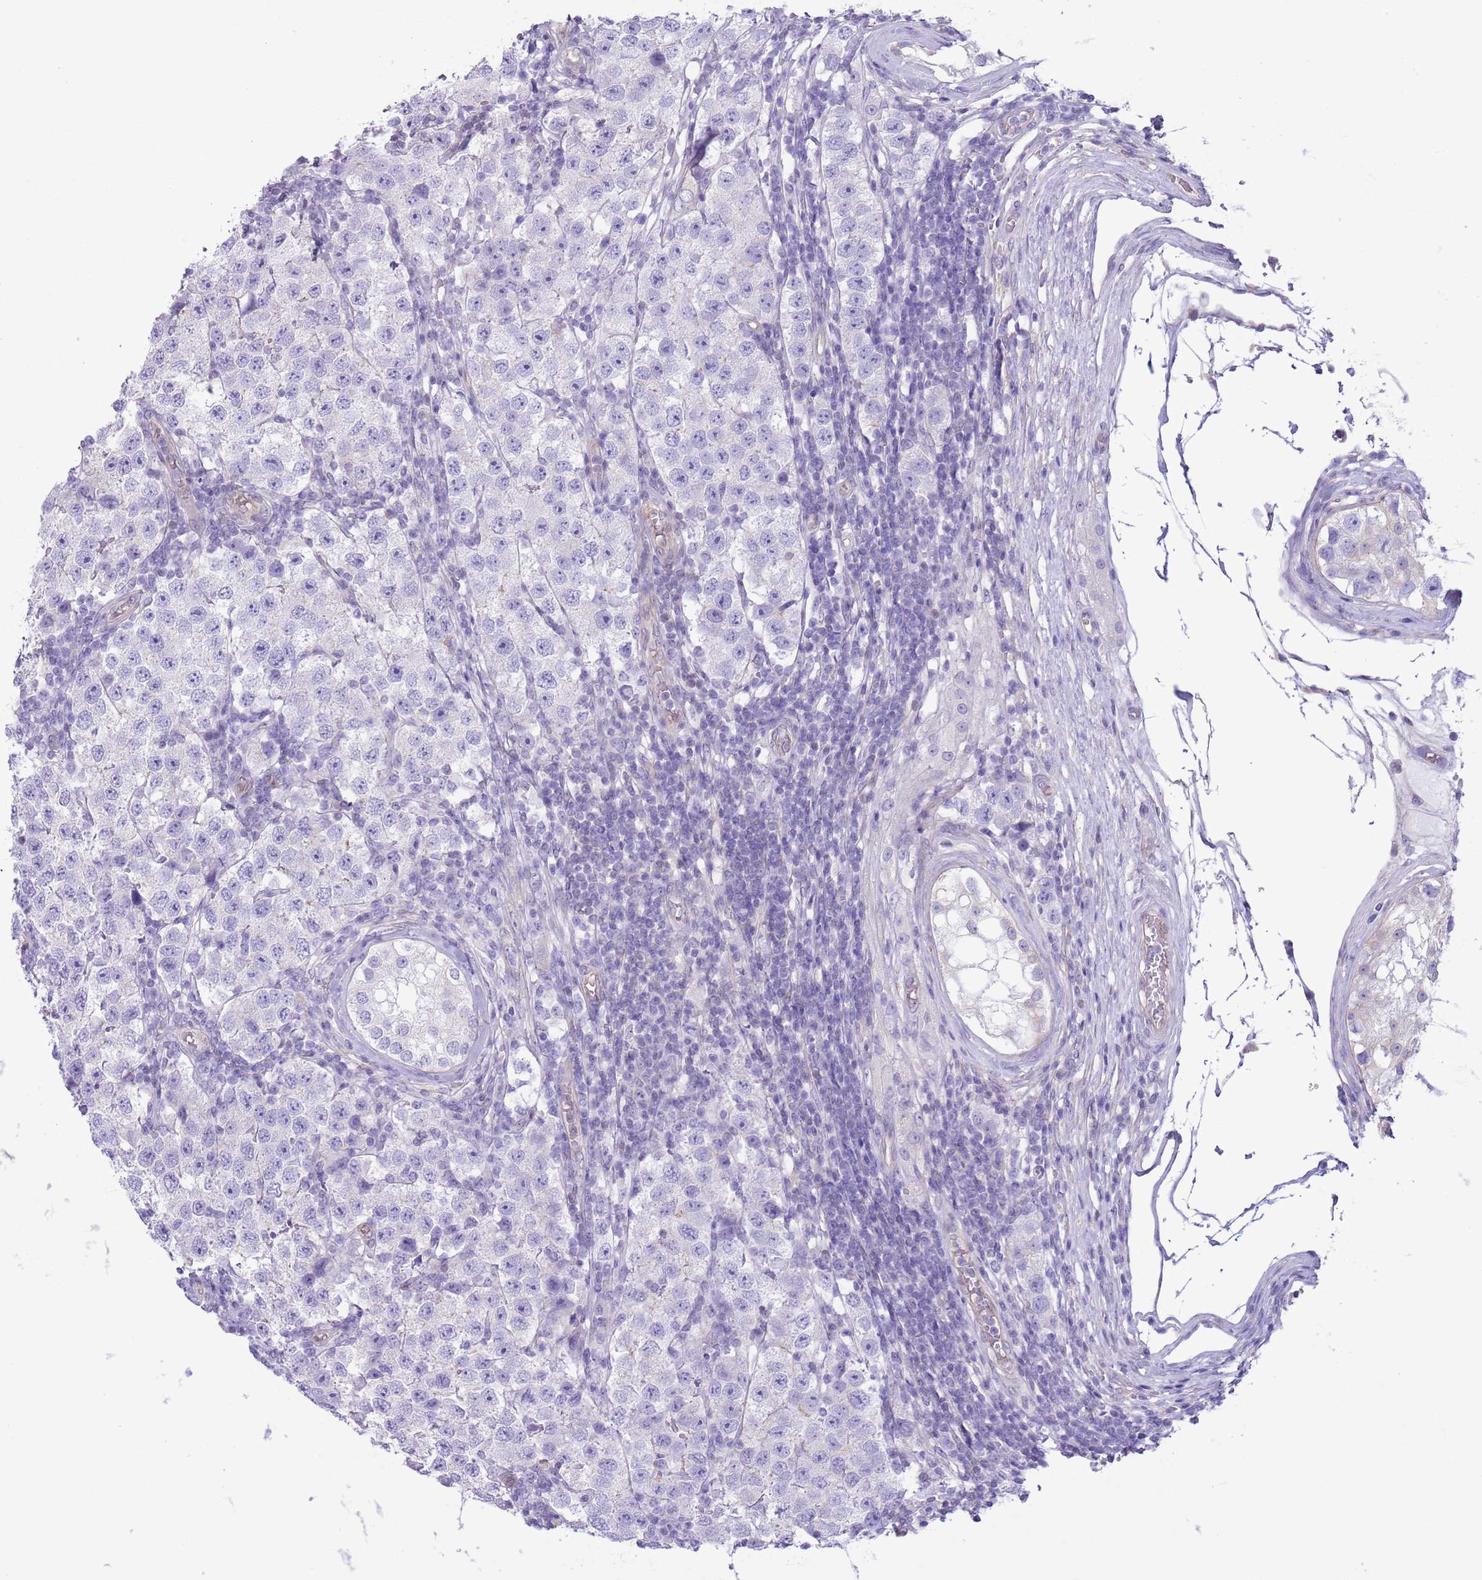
{"staining": {"intensity": "negative", "quantity": "none", "location": "none"}, "tissue": "testis cancer", "cell_type": "Tumor cells", "image_type": "cancer", "snomed": [{"axis": "morphology", "description": "Seminoma, NOS"}, {"axis": "topography", "description": "Testis"}], "caption": "This histopathology image is of testis cancer stained with immunohistochemistry to label a protein in brown with the nuclei are counter-stained blue. There is no positivity in tumor cells.", "gene": "RBP3", "patient": {"sex": "male", "age": 34}}